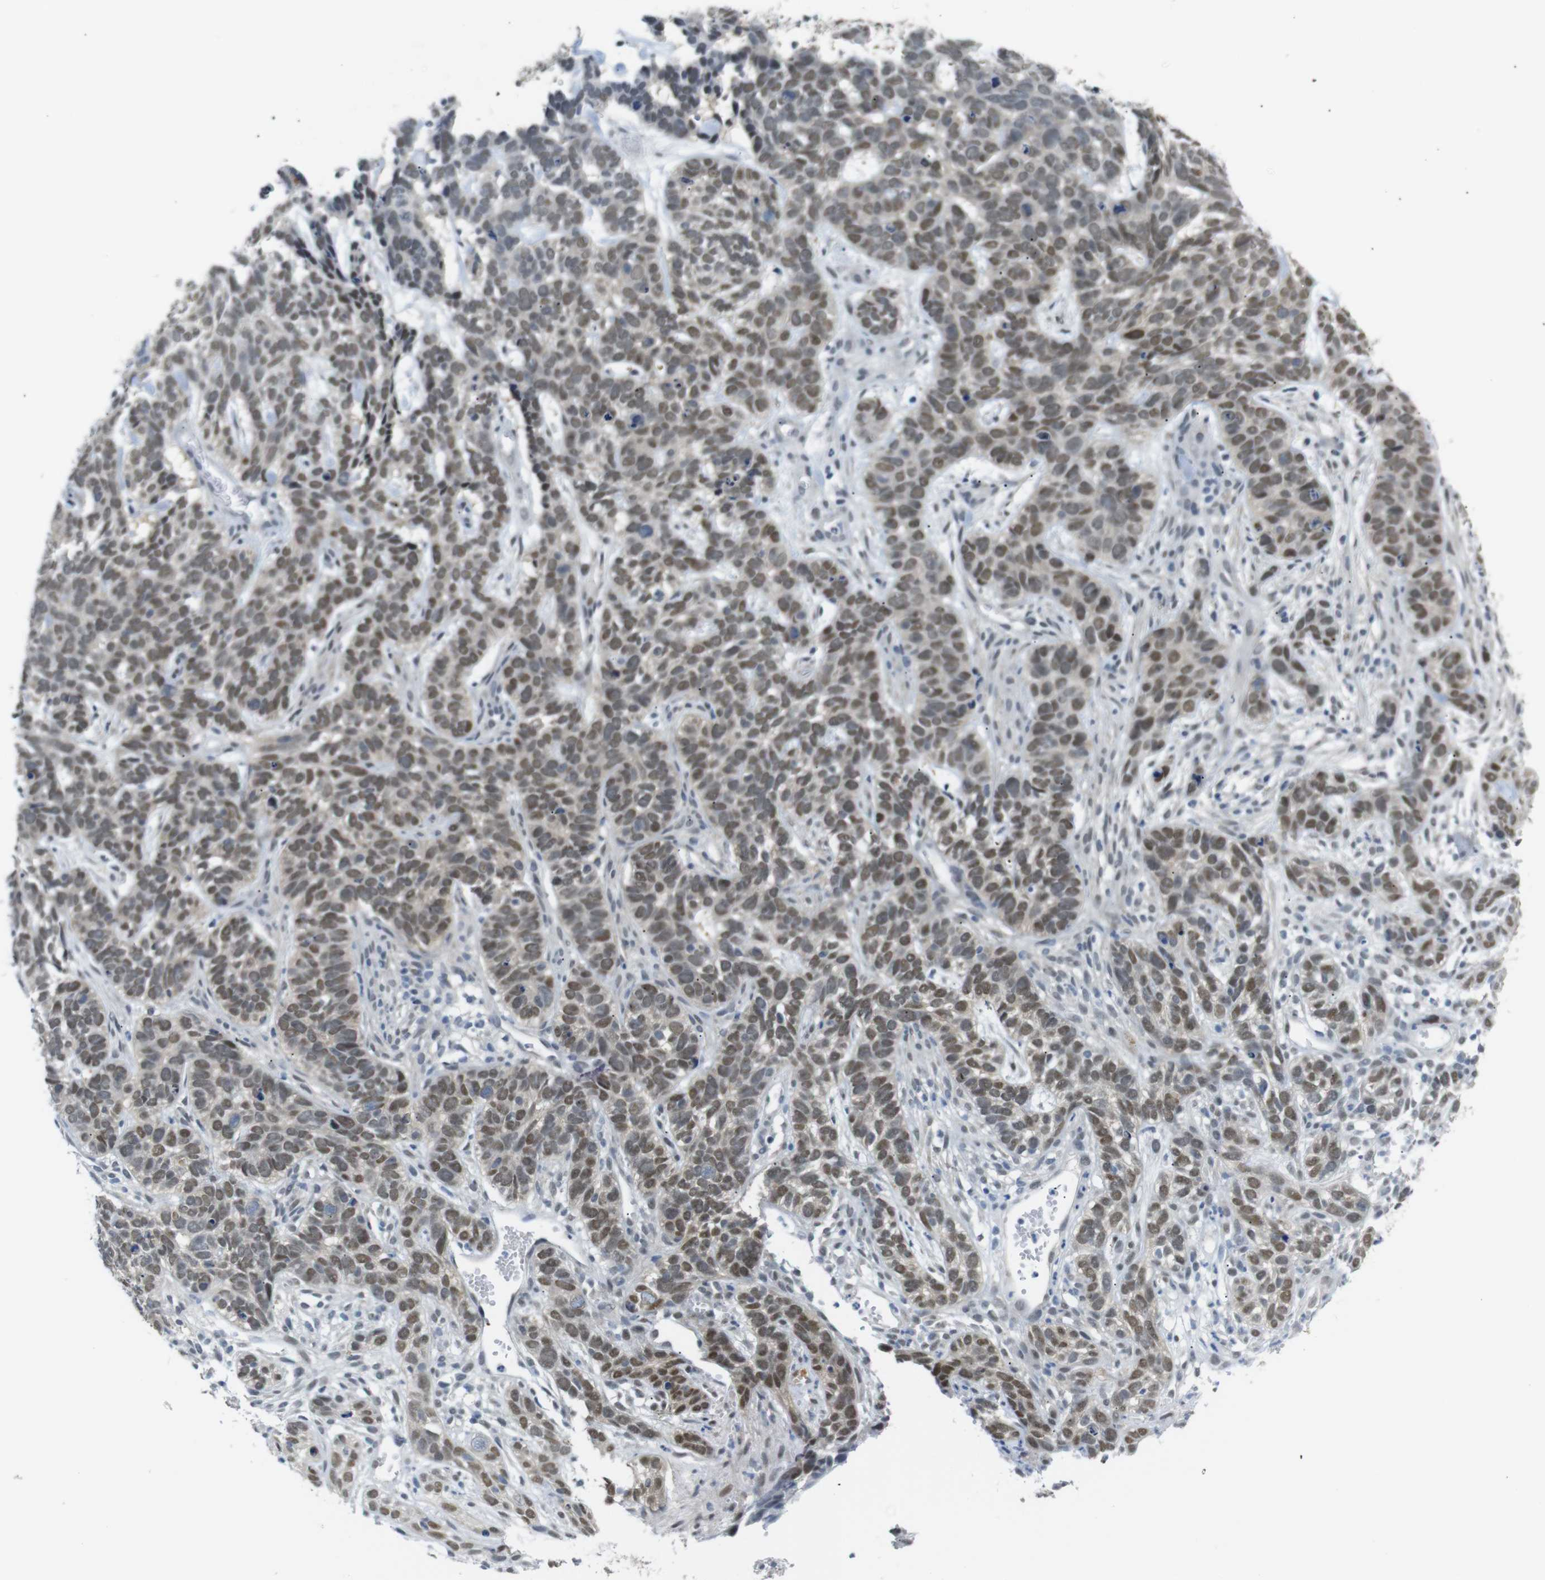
{"staining": {"intensity": "moderate", "quantity": ">75%", "location": "nuclear"}, "tissue": "skin cancer", "cell_type": "Tumor cells", "image_type": "cancer", "snomed": [{"axis": "morphology", "description": "Basal cell carcinoma"}, {"axis": "topography", "description": "Skin"}], "caption": "An immunohistochemistry (IHC) image of tumor tissue is shown. Protein staining in brown highlights moderate nuclear positivity in basal cell carcinoma (skin) within tumor cells. (DAB (3,3'-diaminobenzidine) = brown stain, brightfield microscopy at high magnification).", "gene": "GPR158", "patient": {"sex": "male", "age": 87}}